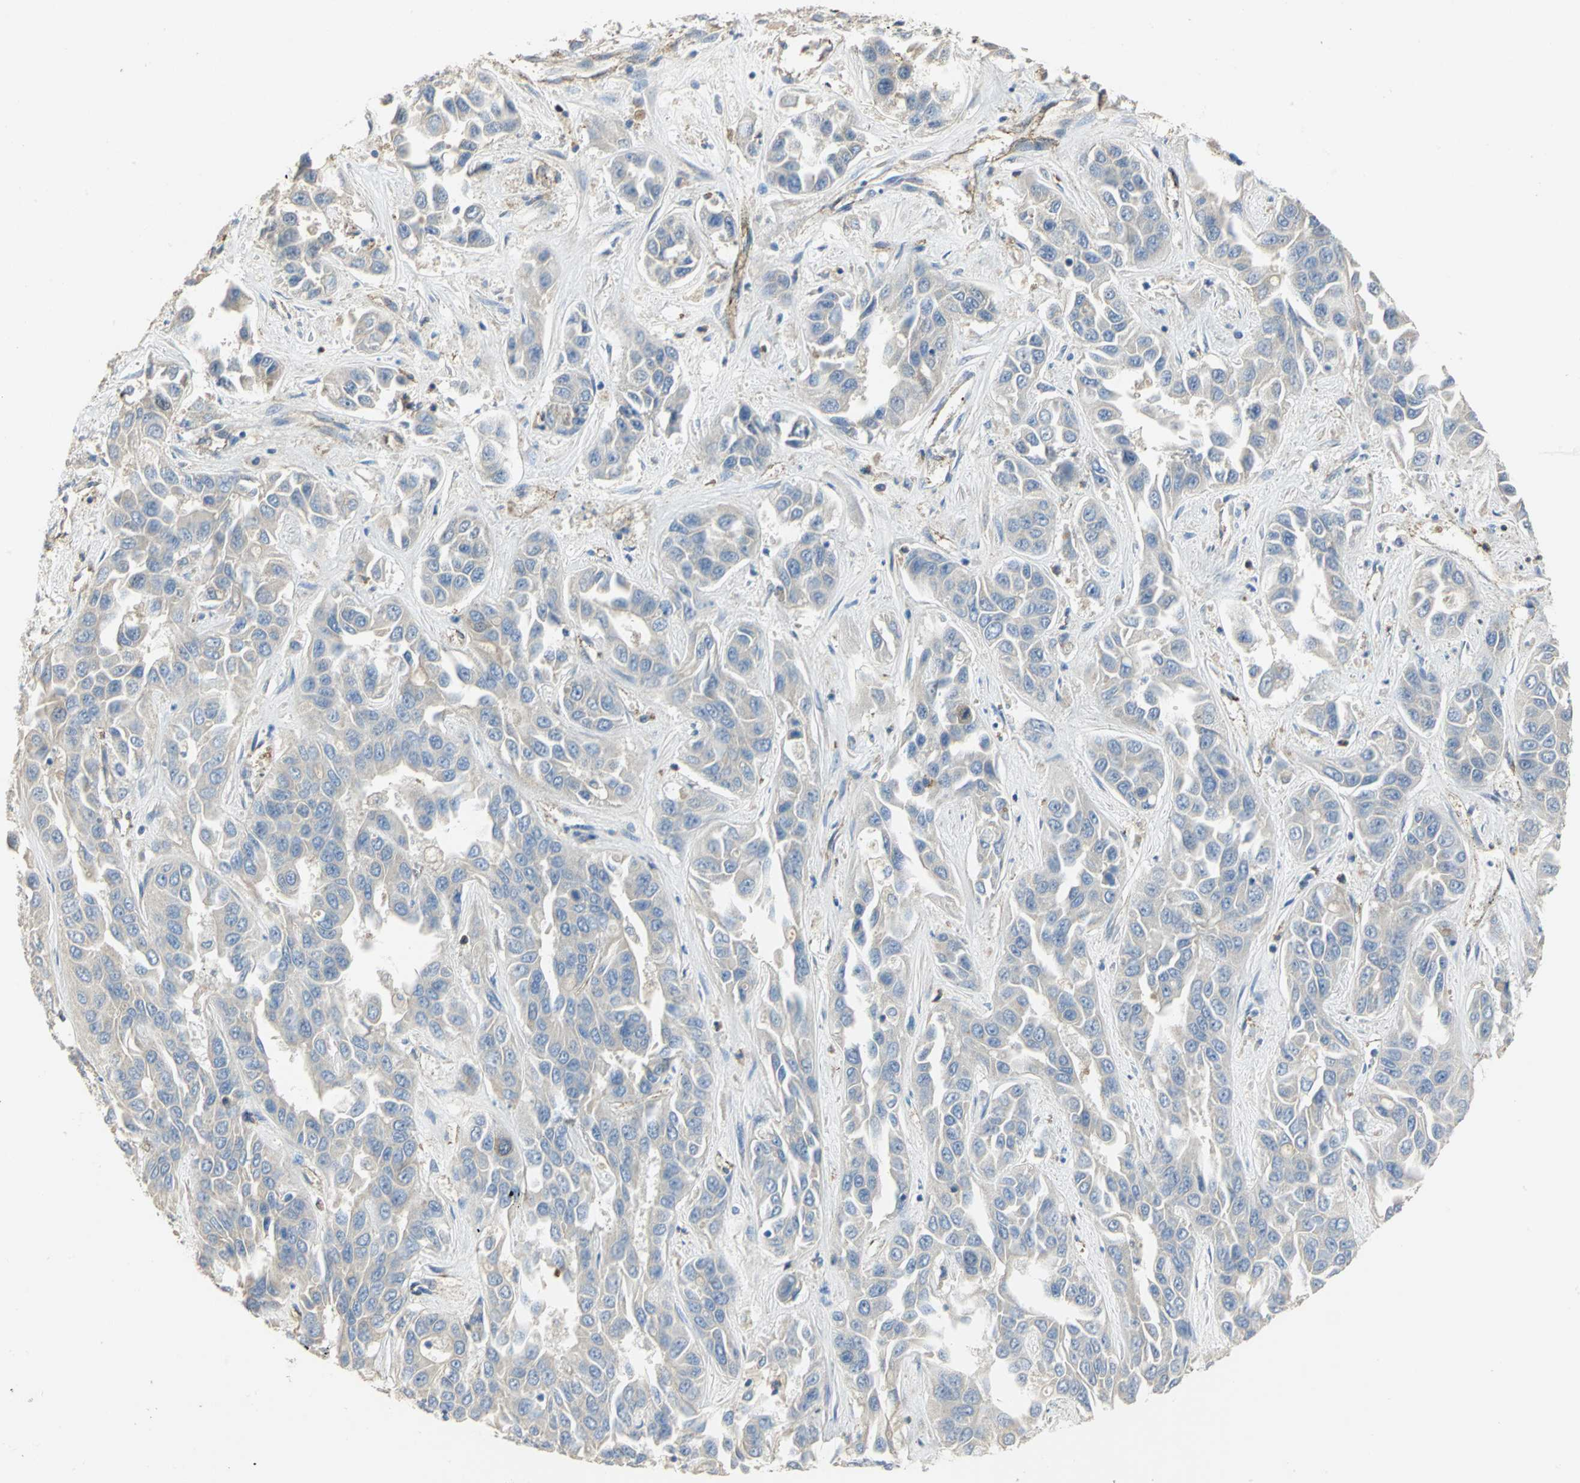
{"staining": {"intensity": "negative", "quantity": "none", "location": "none"}, "tissue": "liver cancer", "cell_type": "Tumor cells", "image_type": "cancer", "snomed": [{"axis": "morphology", "description": "Cholangiocarcinoma"}, {"axis": "topography", "description": "Liver"}], "caption": "Photomicrograph shows no protein staining in tumor cells of cholangiocarcinoma (liver) tissue. (DAB immunohistochemistry (IHC), high magnification).", "gene": "DLGAP5", "patient": {"sex": "female", "age": 52}}